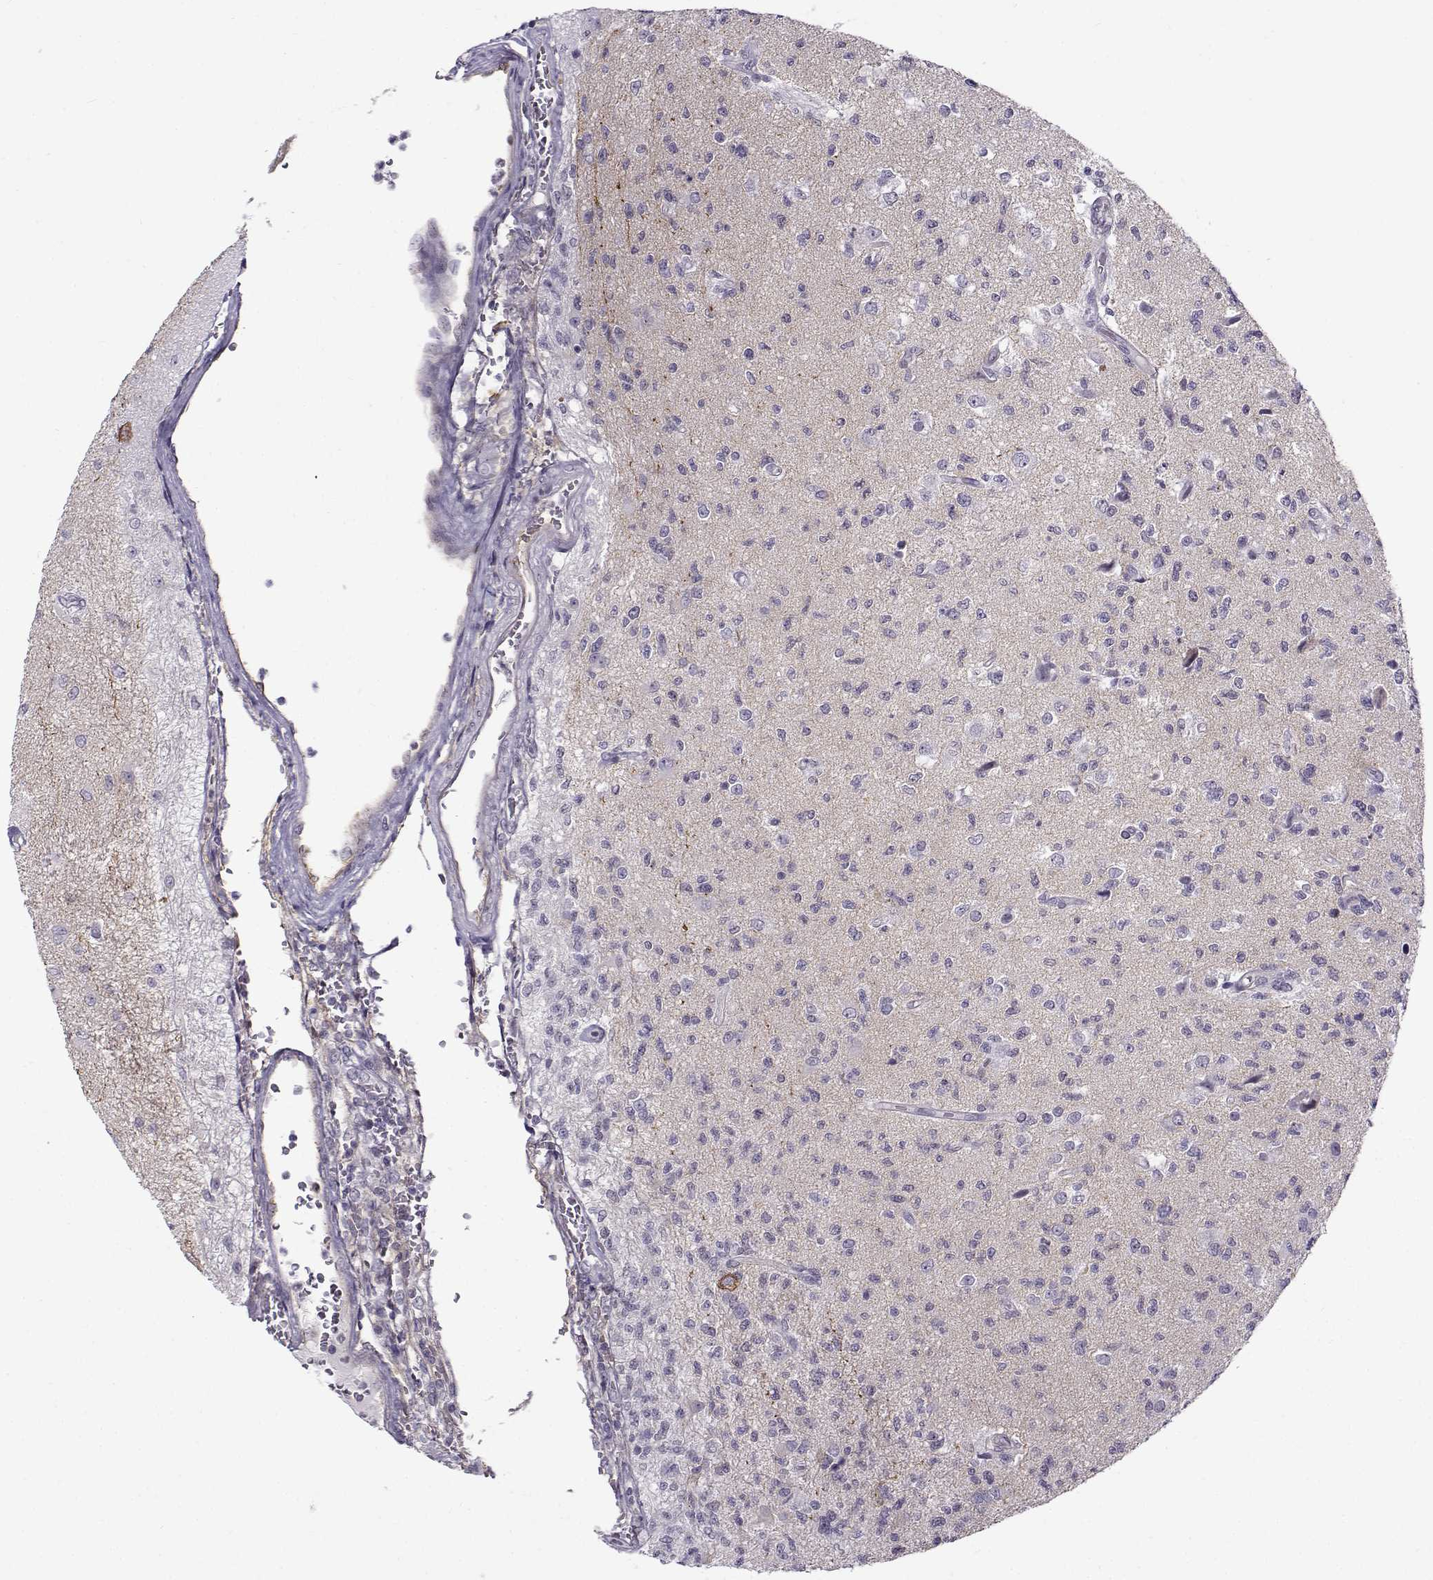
{"staining": {"intensity": "weak", "quantity": "<25%", "location": "cytoplasmic/membranous"}, "tissue": "glioma", "cell_type": "Tumor cells", "image_type": "cancer", "snomed": [{"axis": "morphology", "description": "Glioma, malignant, High grade"}, {"axis": "topography", "description": "Brain"}], "caption": "Human malignant high-grade glioma stained for a protein using immunohistochemistry (IHC) reveals no positivity in tumor cells.", "gene": "BACH1", "patient": {"sex": "male", "age": 56}}